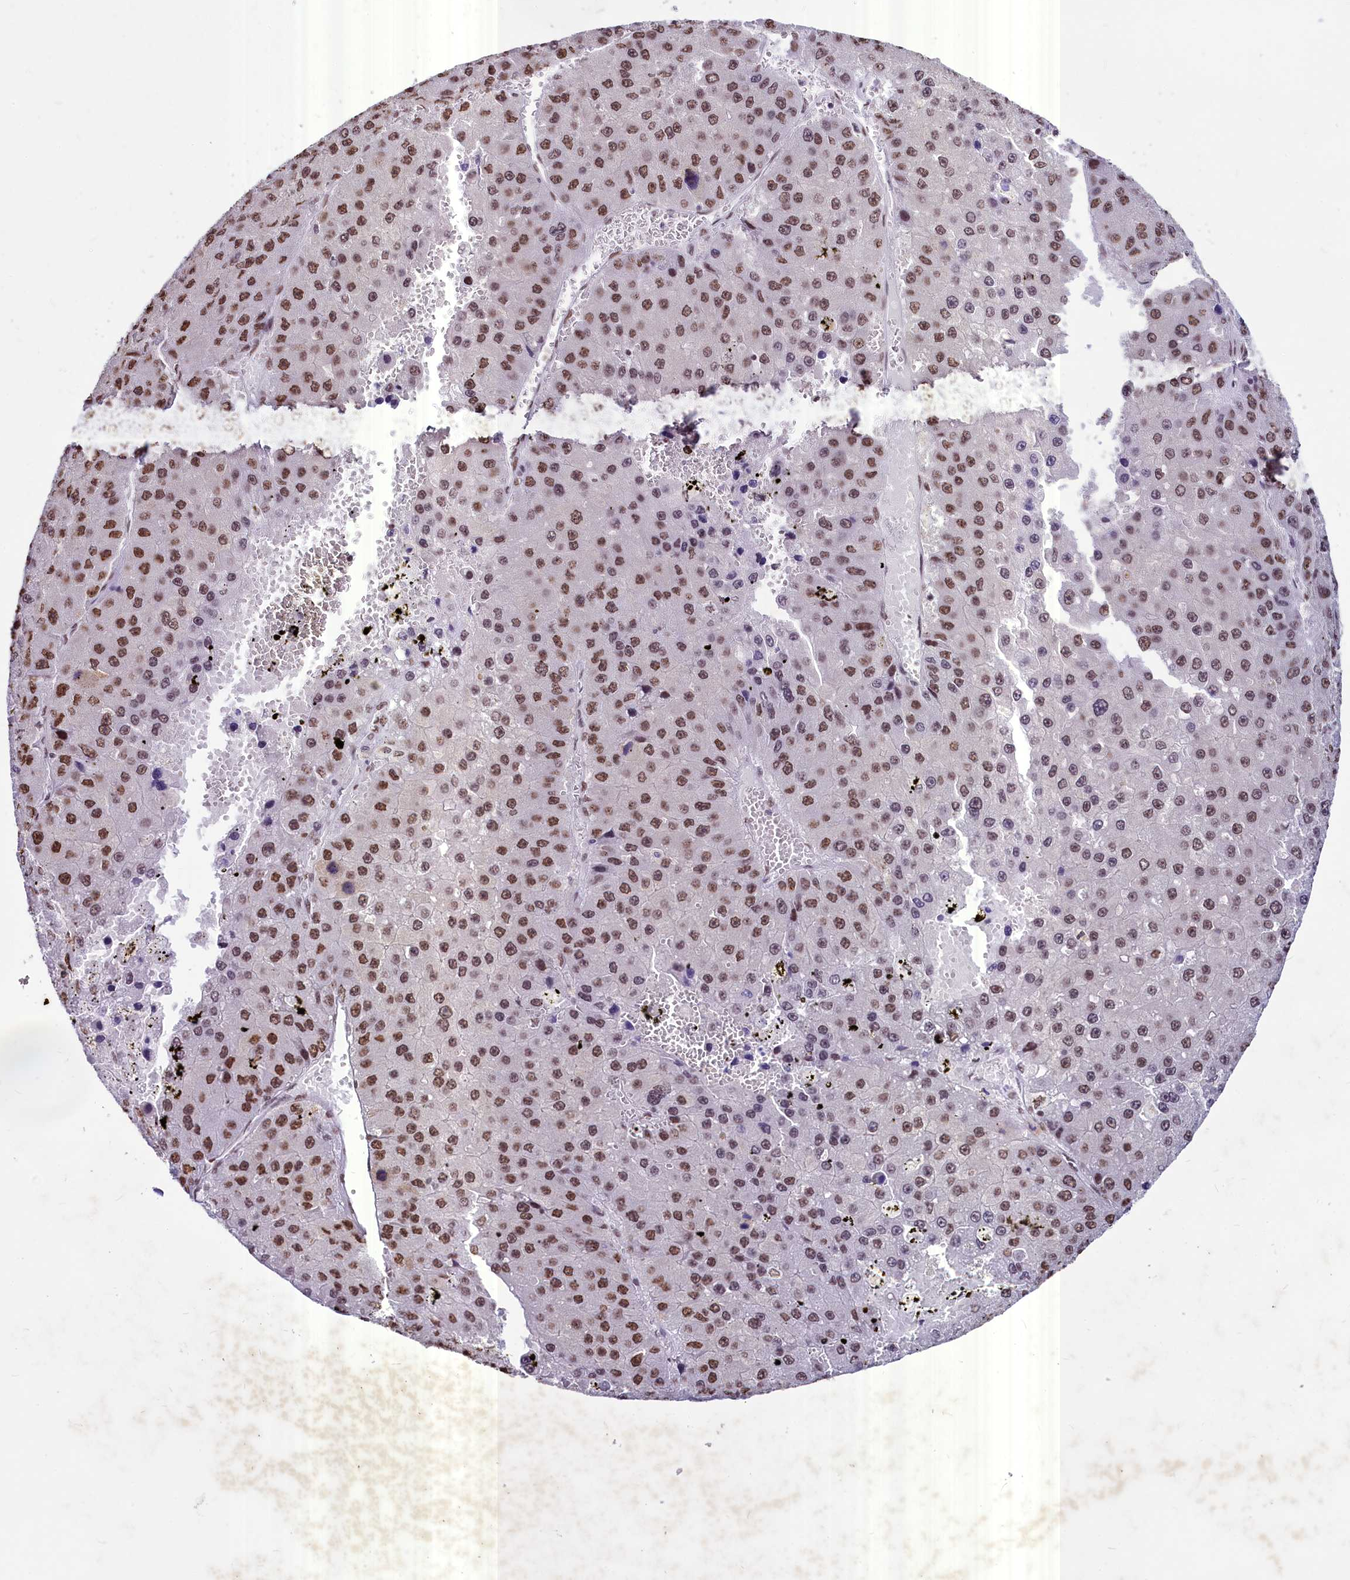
{"staining": {"intensity": "moderate", "quantity": ">75%", "location": "nuclear"}, "tissue": "liver cancer", "cell_type": "Tumor cells", "image_type": "cancer", "snomed": [{"axis": "morphology", "description": "Carcinoma, Hepatocellular, NOS"}, {"axis": "topography", "description": "Liver"}], "caption": "Approximately >75% of tumor cells in human hepatocellular carcinoma (liver) show moderate nuclear protein positivity as visualized by brown immunohistochemical staining.", "gene": "PARPBP", "patient": {"sex": "female", "age": 73}}